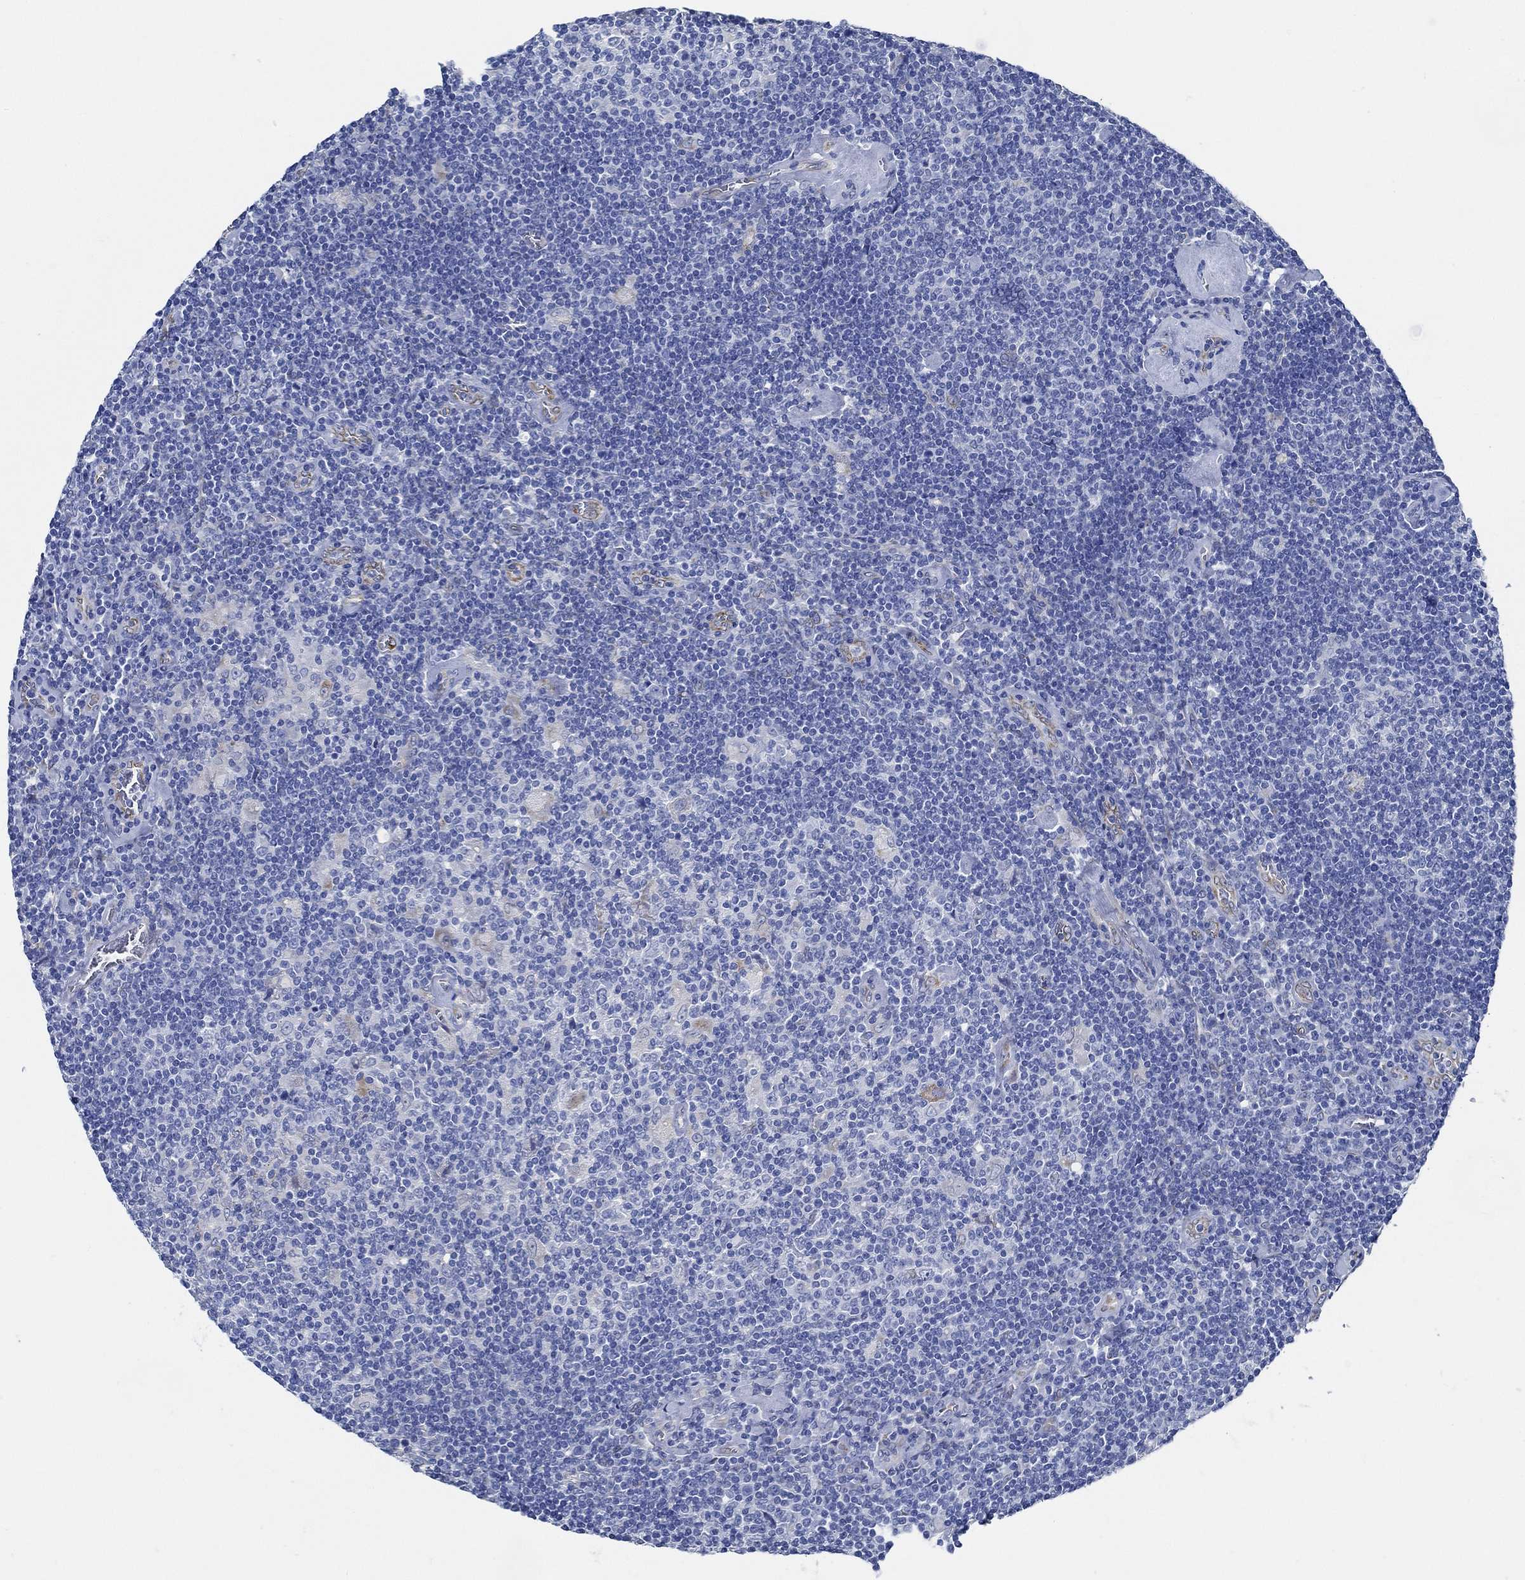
{"staining": {"intensity": "negative", "quantity": "none", "location": "none"}, "tissue": "lymphoma", "cell_type": "Tumor cells", "image_type": "cancer", "snomed": [{"axis": "morphology", "description": "Hodgkin's disease, NOS"}, {"axis": "topography", "description": "Lymph node"}], "caption": "This is a image of immunohistochemistry staining of Hodgkin's disease, which shows no expression in tumor cells.", "gene": "HECW2", "patient": {"sex": "male", "age": 40}}